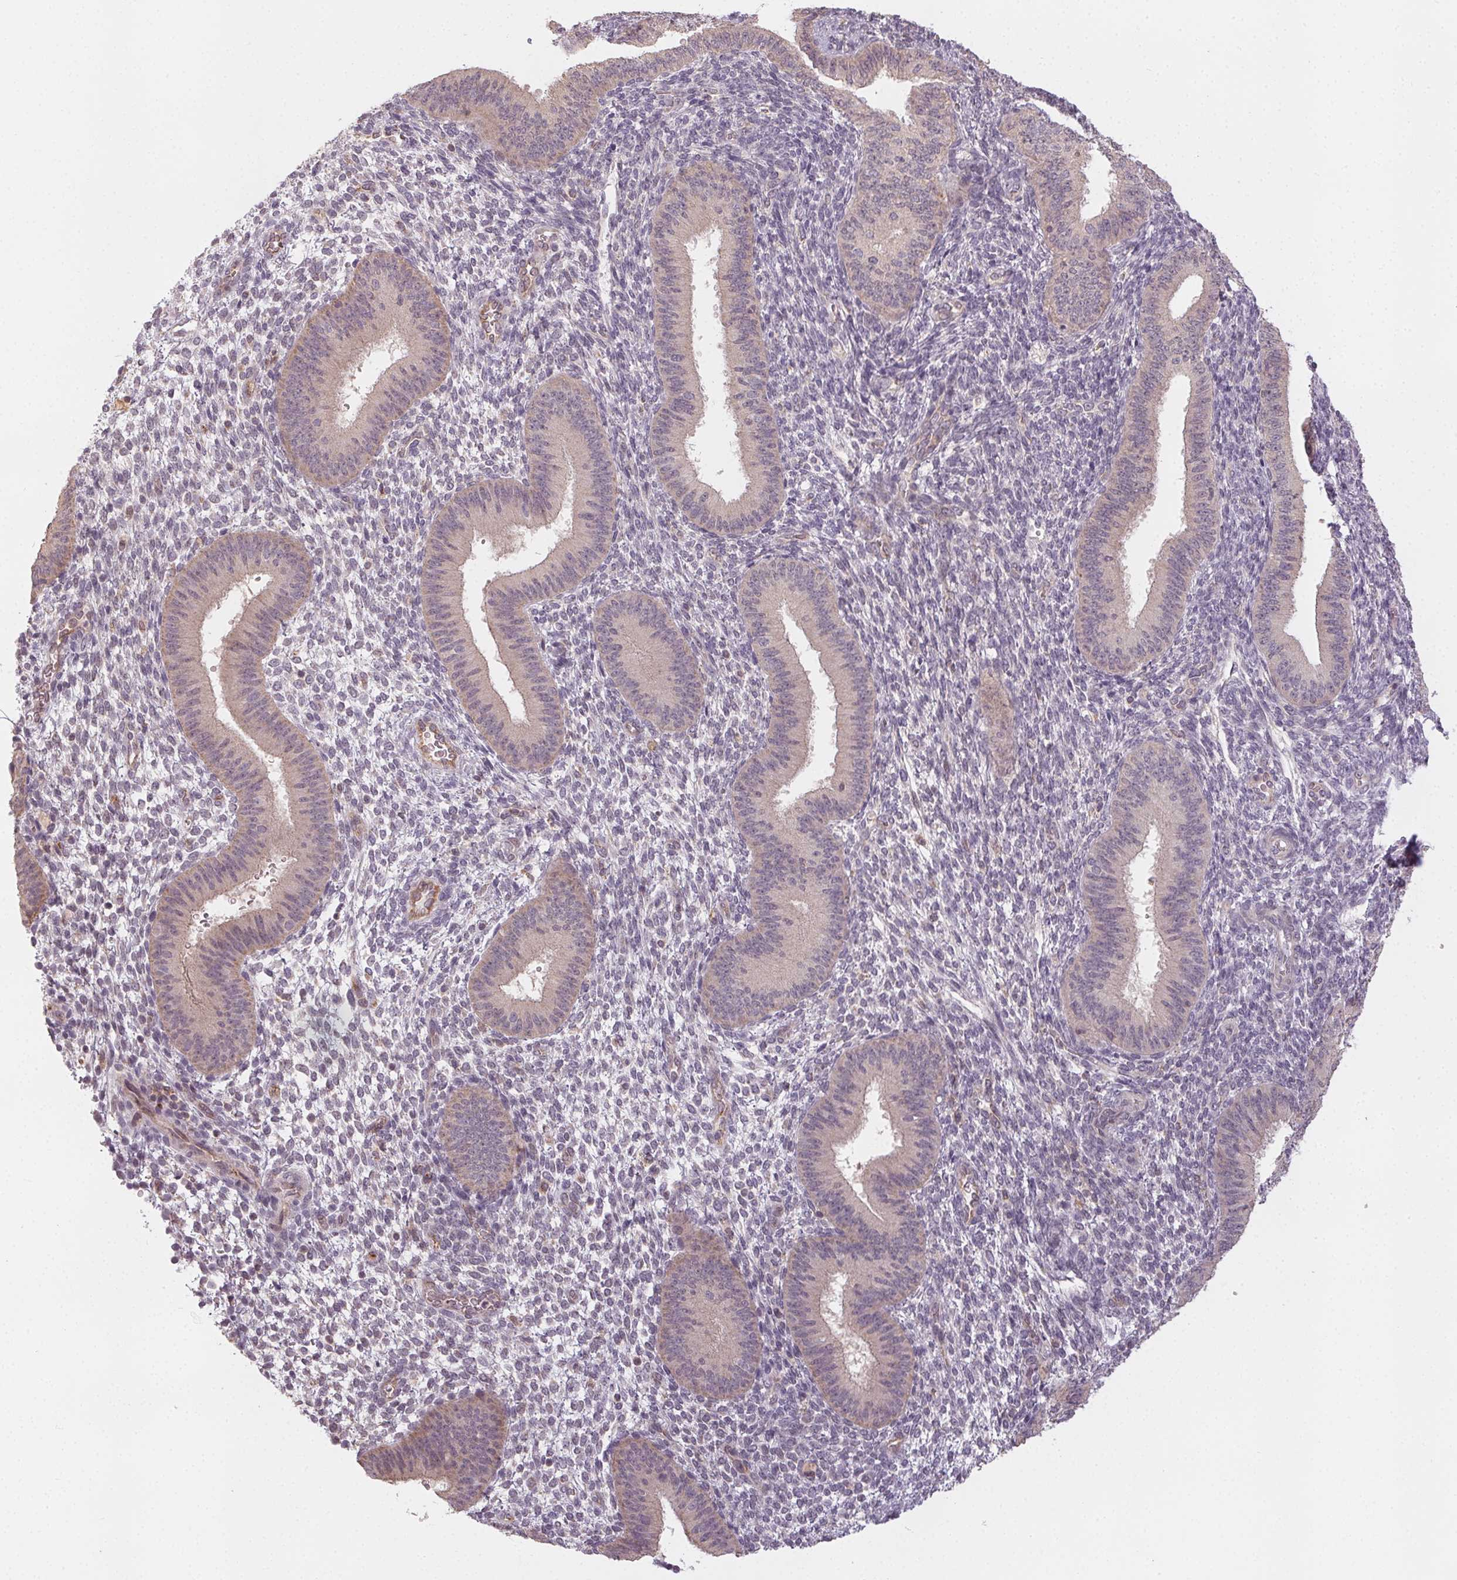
{"staining": {"intensity": "negative", "quantity": "none", "location": "none"}, "tissue": "endometrium", "cell_type": "Cells in endometrial stroma", "image_type": "normal", "snomed": [{"axis": "morphology", "description": "Normal tissue, NOS"}, {"axis": "topography", "description": "Endometrium"}], "caption": "A micrograph of endometrium stained for a protein shows no brown staining in cells in endometrial stroma. Brightfield microscopy of immunohistochemistry stained with DAB (3,3'-diaminobenzidine) (brown) and hematoxylin (blue), captured at high magnification.", "gene": "NCOA4", "patient": {"sex": "female", "age": 39}}